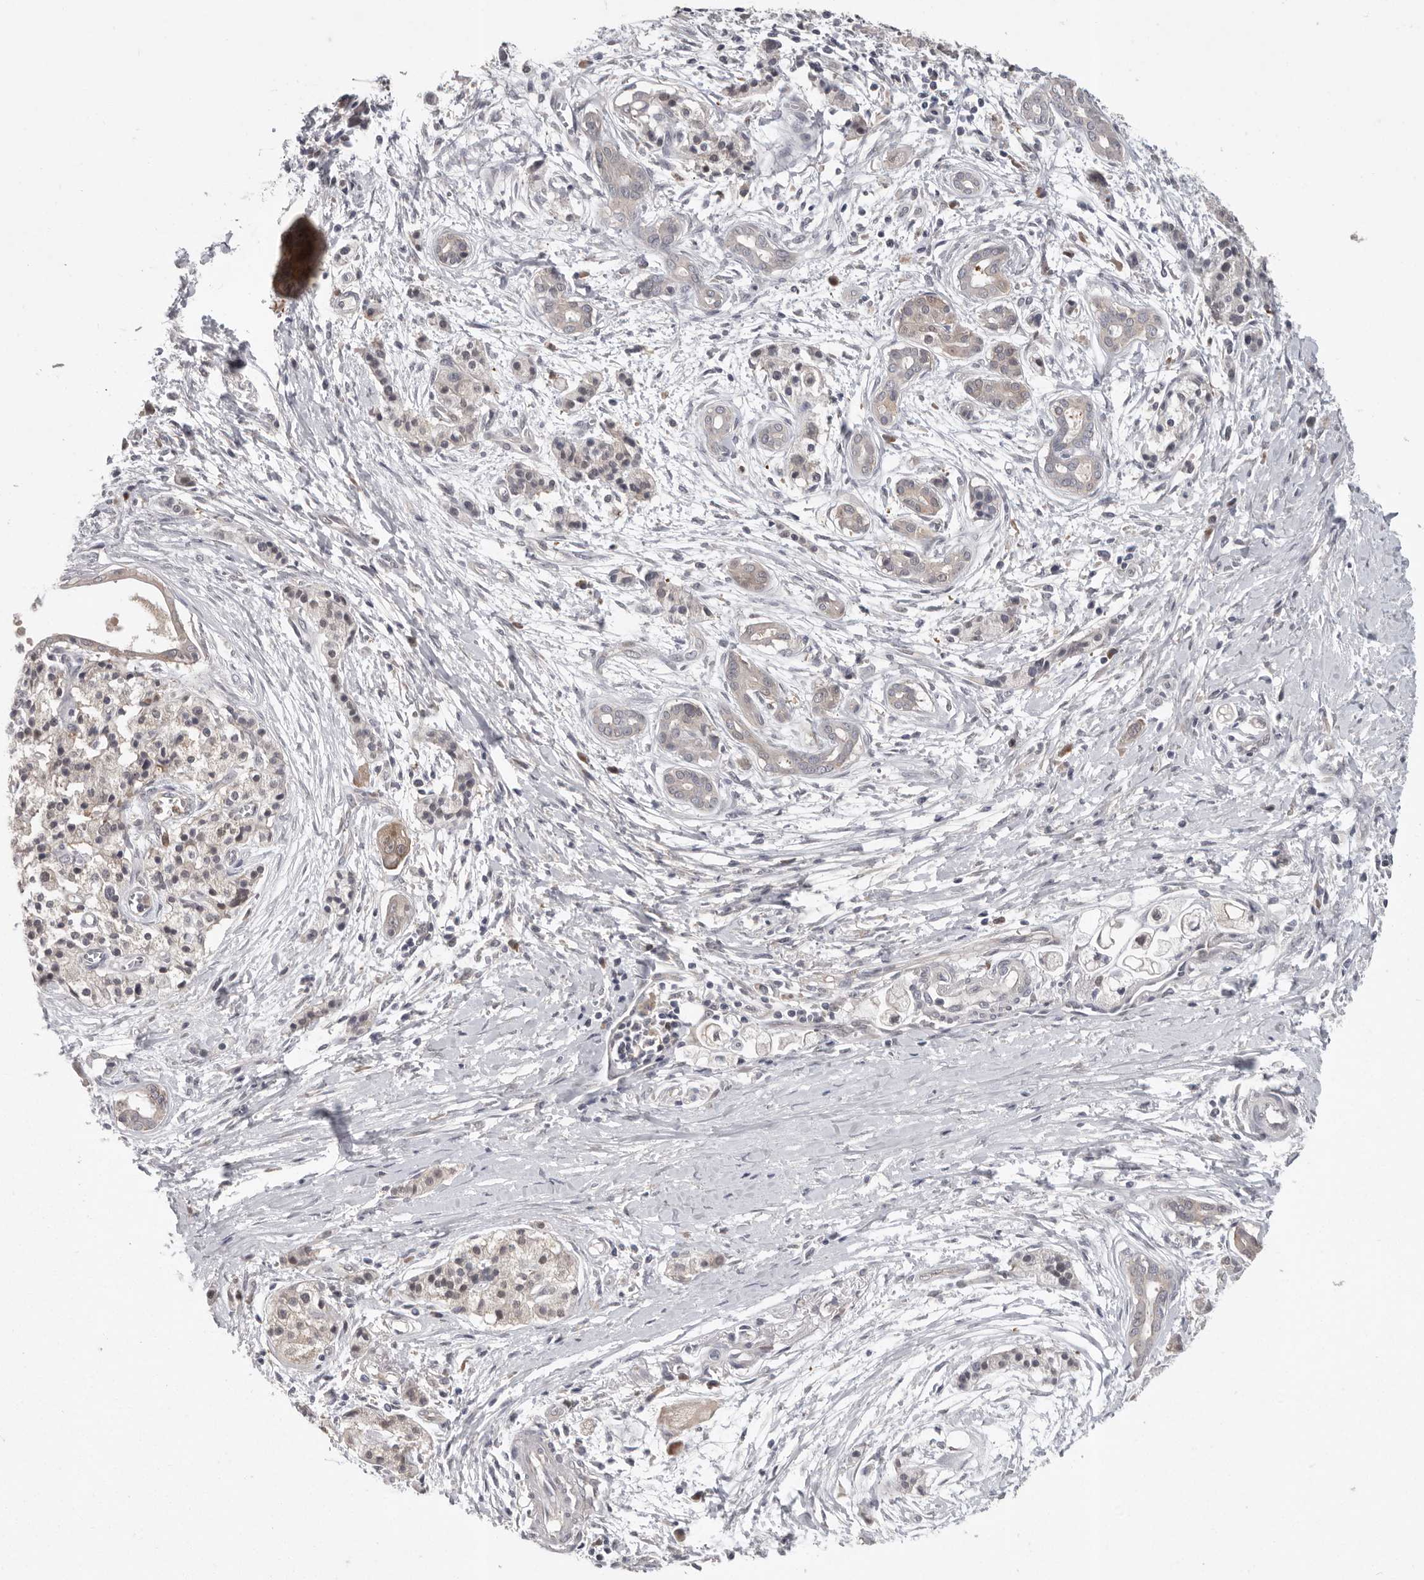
{"staining": {"intensity": "negative", "quantity": "none", "location": "none"}, "tissue": "pancreatic cancer", "cell_type": "Tumor cells", "image_type": "cancer", "snomed": [{"axis": "morphology", "description": "Adenocarcinoma, NOS"}, {"axis": "topography", "description": "Pancreas"}], "caption": "Protein analysis of pancreatic cancer reveals no significant positivity in tumor cells.", "gene": "RALGPS2", "patient": {"sex": "male", "age": 59}}